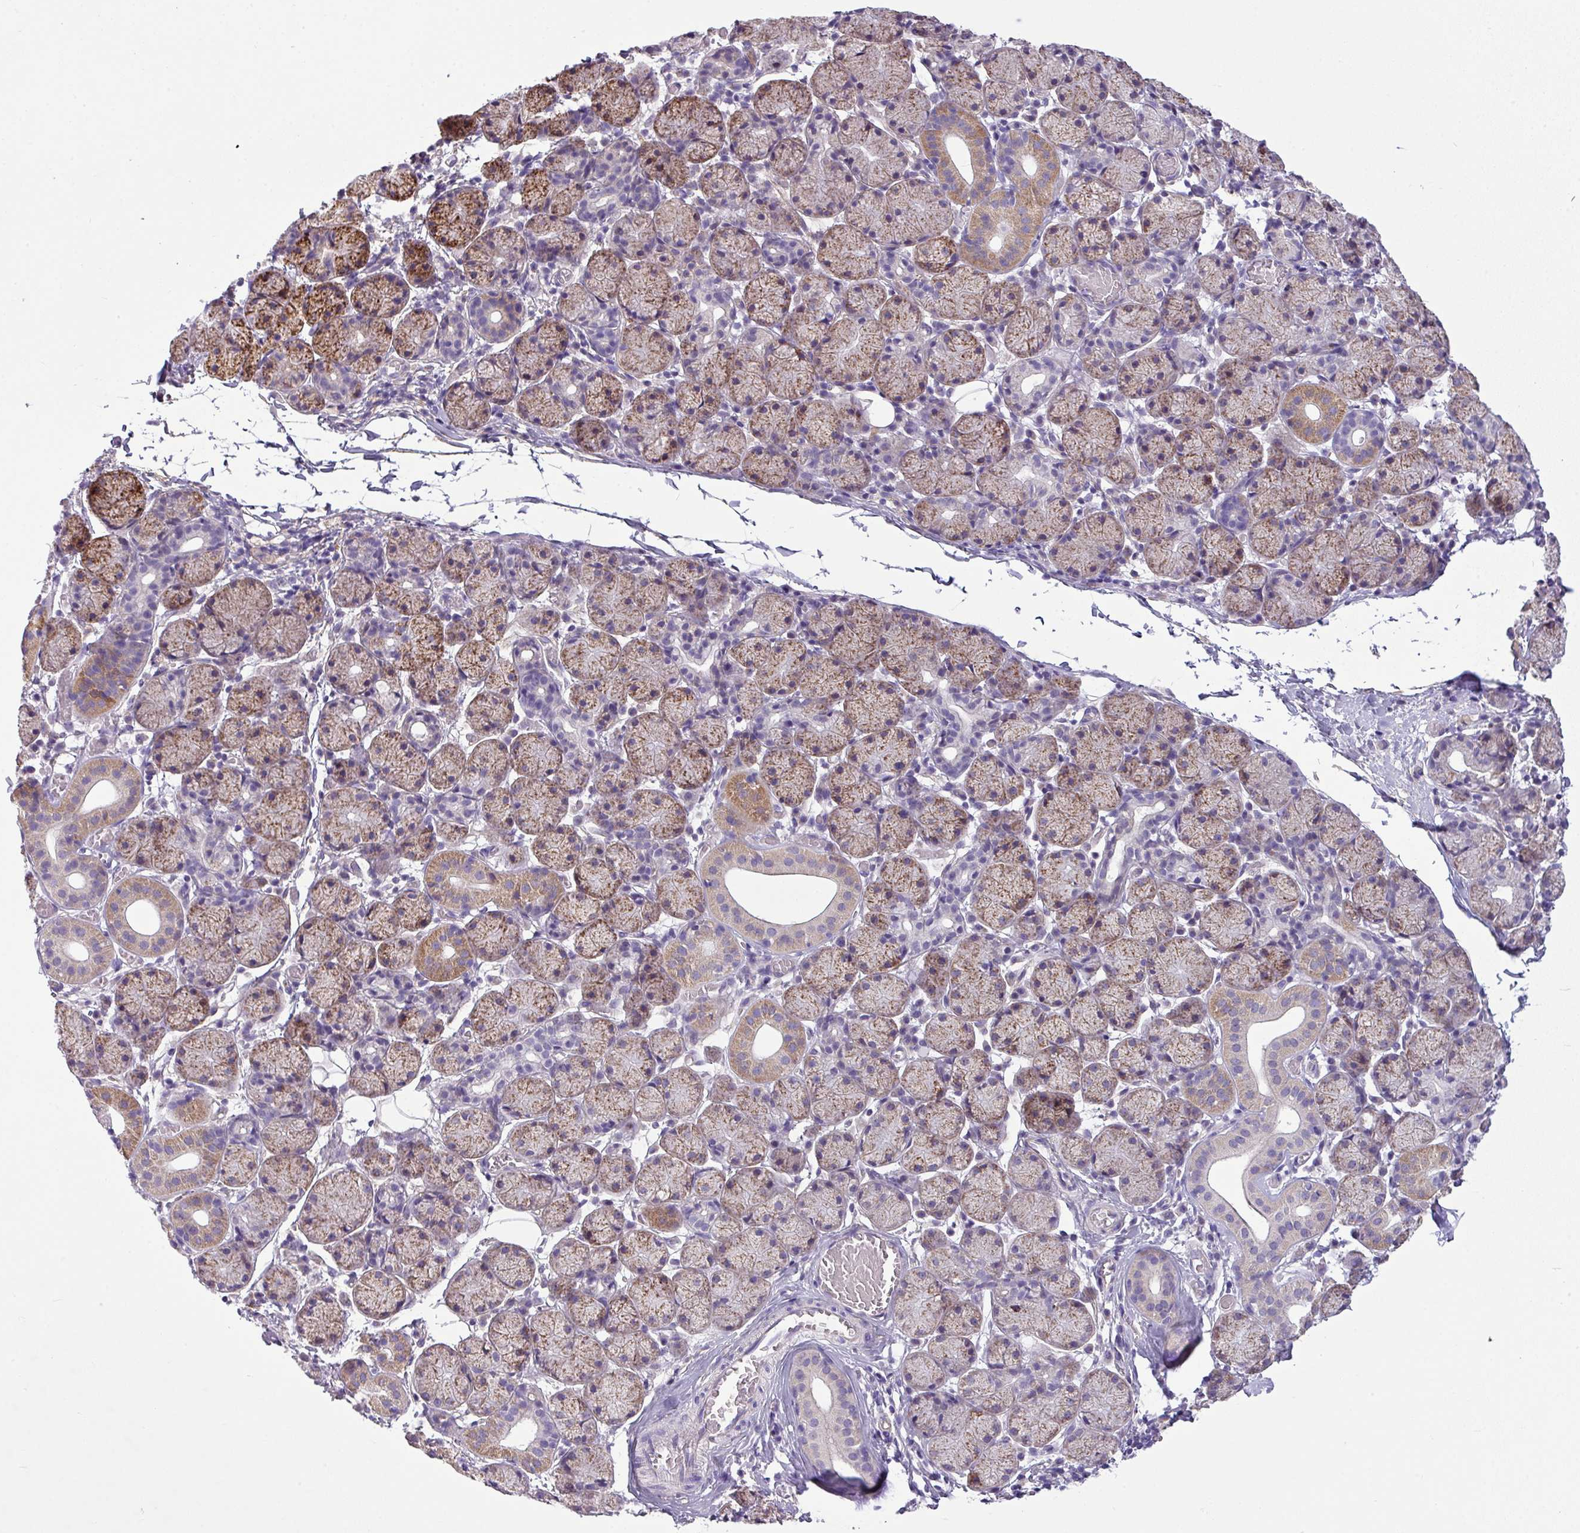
{"staining": {"intensity": "moderate", "quantity": "25%-75%", "location": "cytoplasmic/membranous"}, "tissue": "salivary gland", "cell_type": "Glandular cells", "image_type": "normal", "snomed": [{"axis": "morphology", "description": "Normal tissue, NOS"}, {"axis": "topography", "description": "Salivary gland"}], "caption": "Salivary gland was stained to show a protein in brown. There is medium levels of moderate cytoplasmic/membranous staining in about 25%-75% of glandular cells. Ihc stains the protein in brown and the nuclei are stained blue.", "gene": "TMEM178B", "patient": {"sex": "female", "age": 24}}